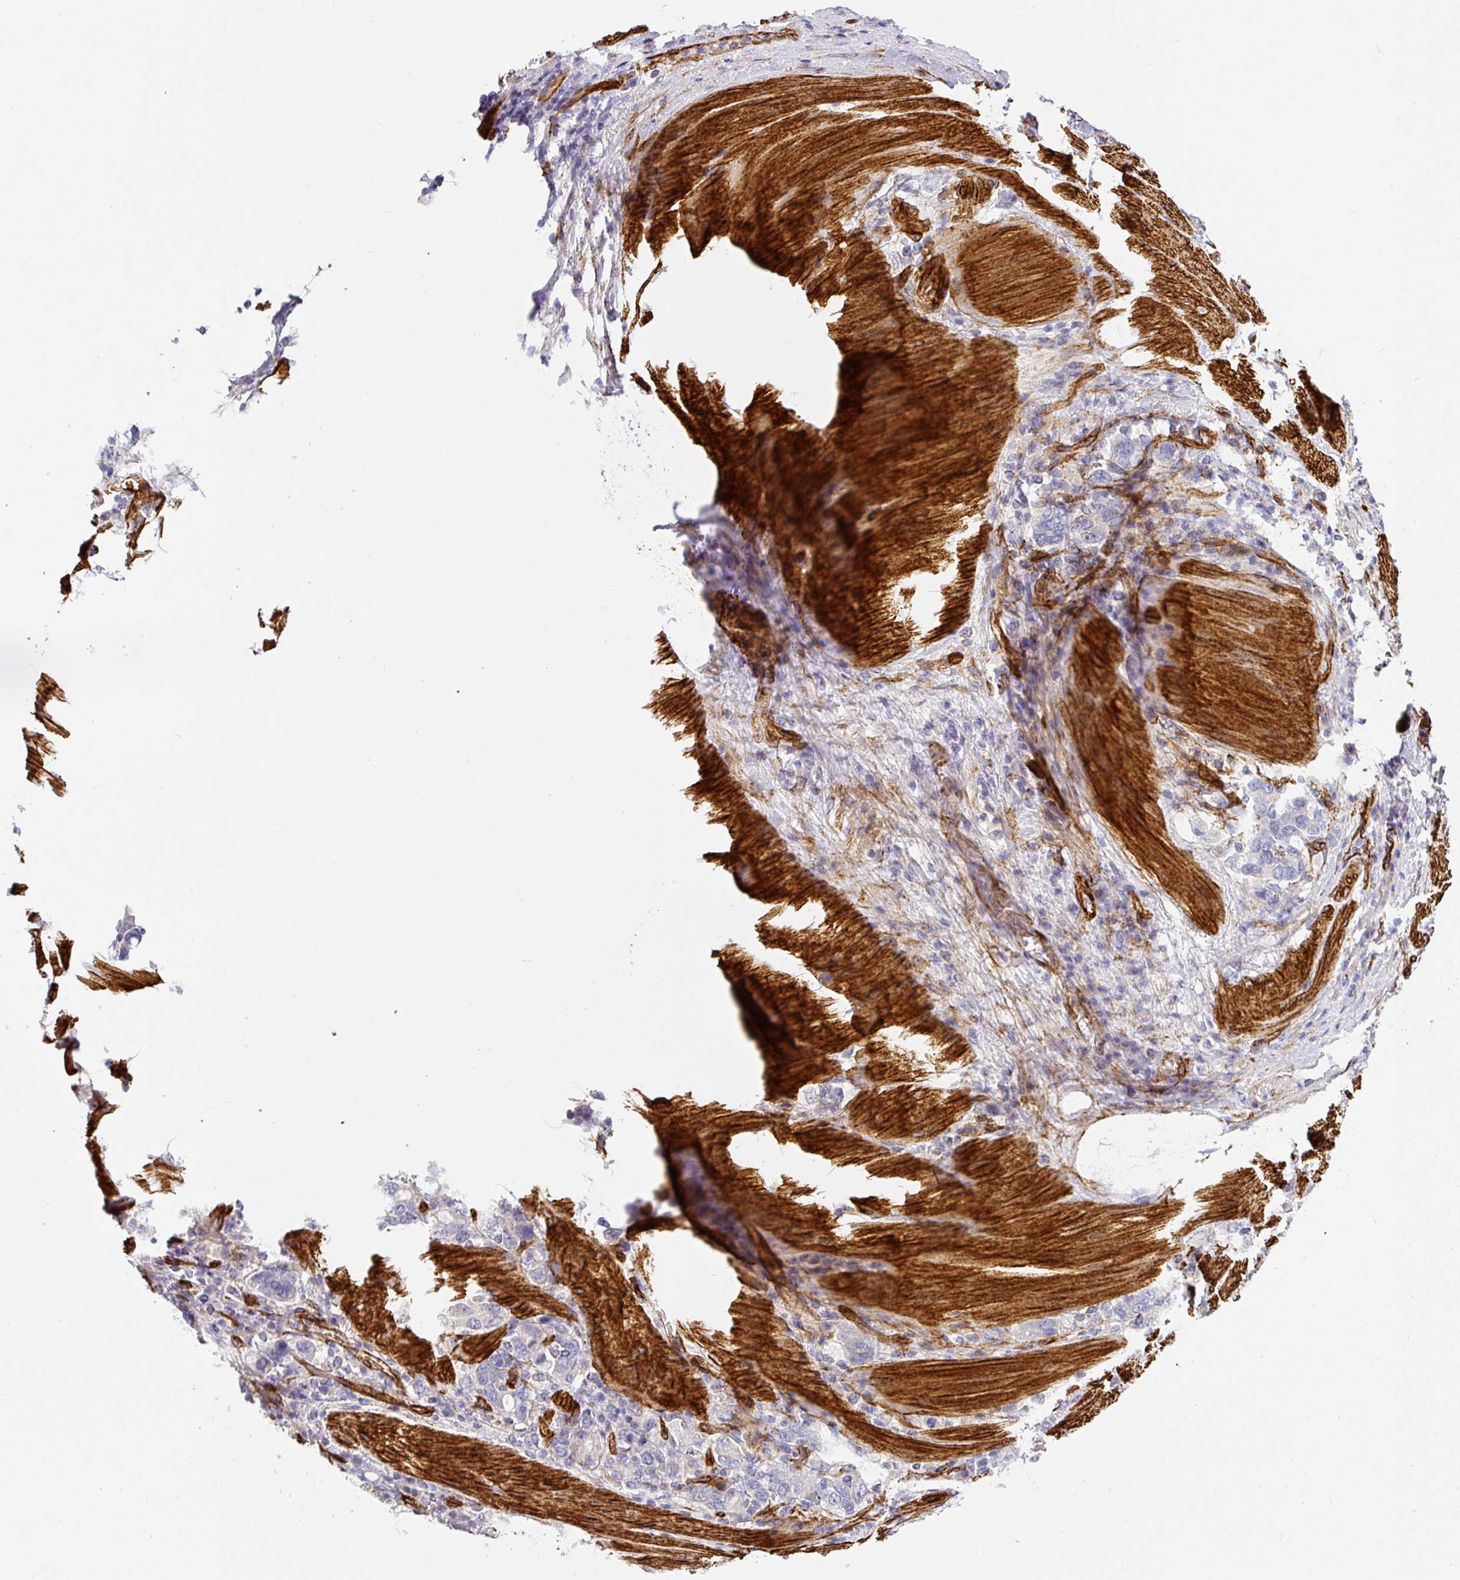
{"staining": {"intensity": "negative", "quantity": "none", "location": "none"}, "tissue": "stomach cancer", "cell_type": "Tumor cells", "image_type": "cancer", "snomed": [{"axis": "morphology", "description": "Adenocarcinoma, NOS"}, {"axis": "topography", "description": "Stomach, upper"}, {"axis": "topography", "description": "Stomach"}], "caption": "The image exhibits no staining of tumor cells in stomach adenocarcinoma.", "gene": "SLC25A17", "patient": {"sex": "male", "age": 62}}